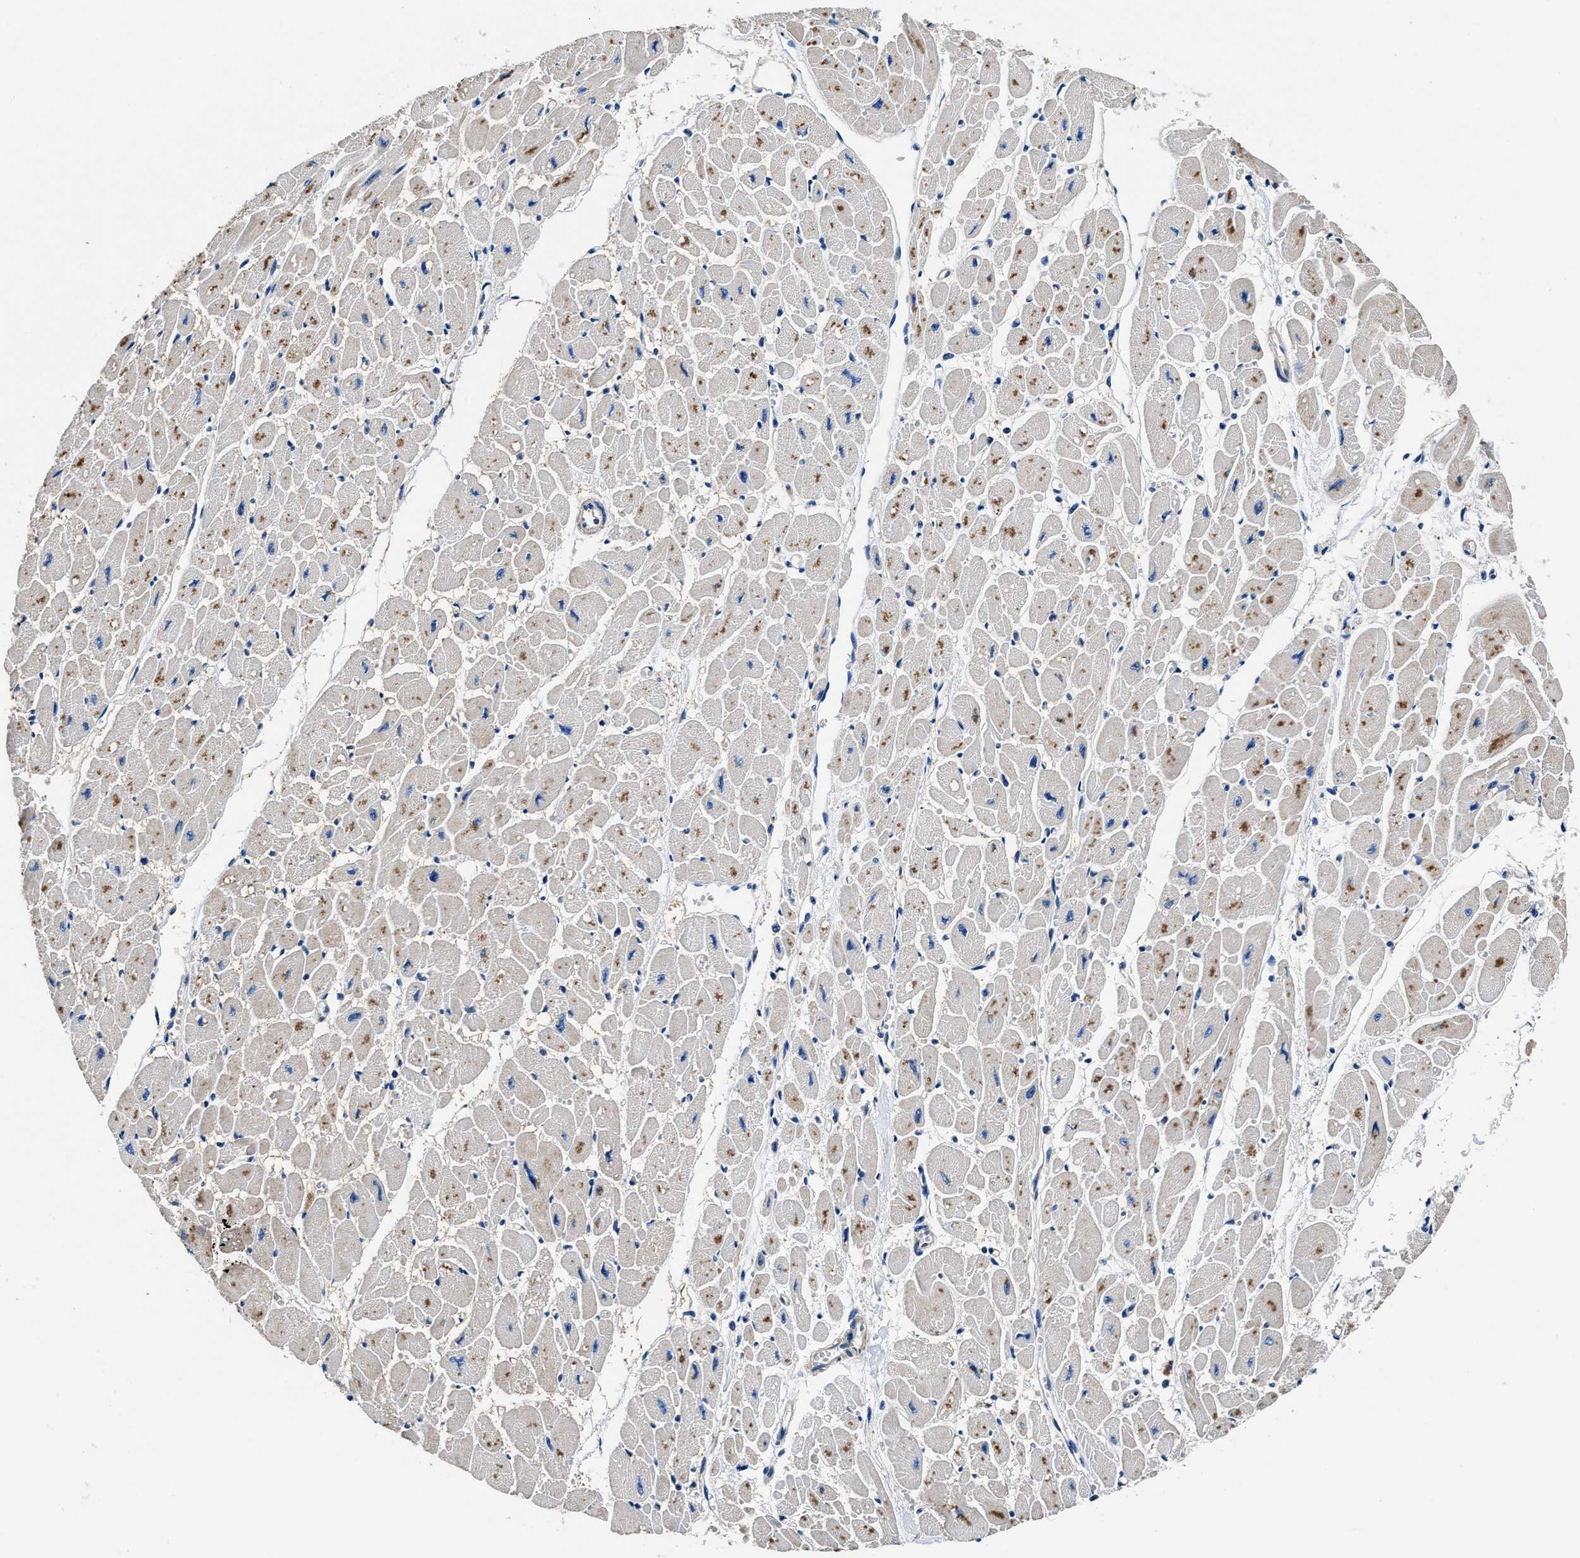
{"staining": {"intensity": "moderate", "quantity": "25%-75%", "location": "cytoplasmic/membranous"}, "tissue": "heart muscle", "cell_type": "Cardiomyocytes", "image_type": "normal", "snomed": [{"axis": "morphology", "description": "Normal tissue, NOS"}, {"axis": "topography", "description": "Heart"}], "caption": "Brown immunohistochemical staining in unremarkable heart muscle demonstrates moderate cytoplasmic/membranous expression in approximately 25%-75% of cardiomyocytes.", "gene": "NEU1", "patient": {"sex": "female", "age": 54}}